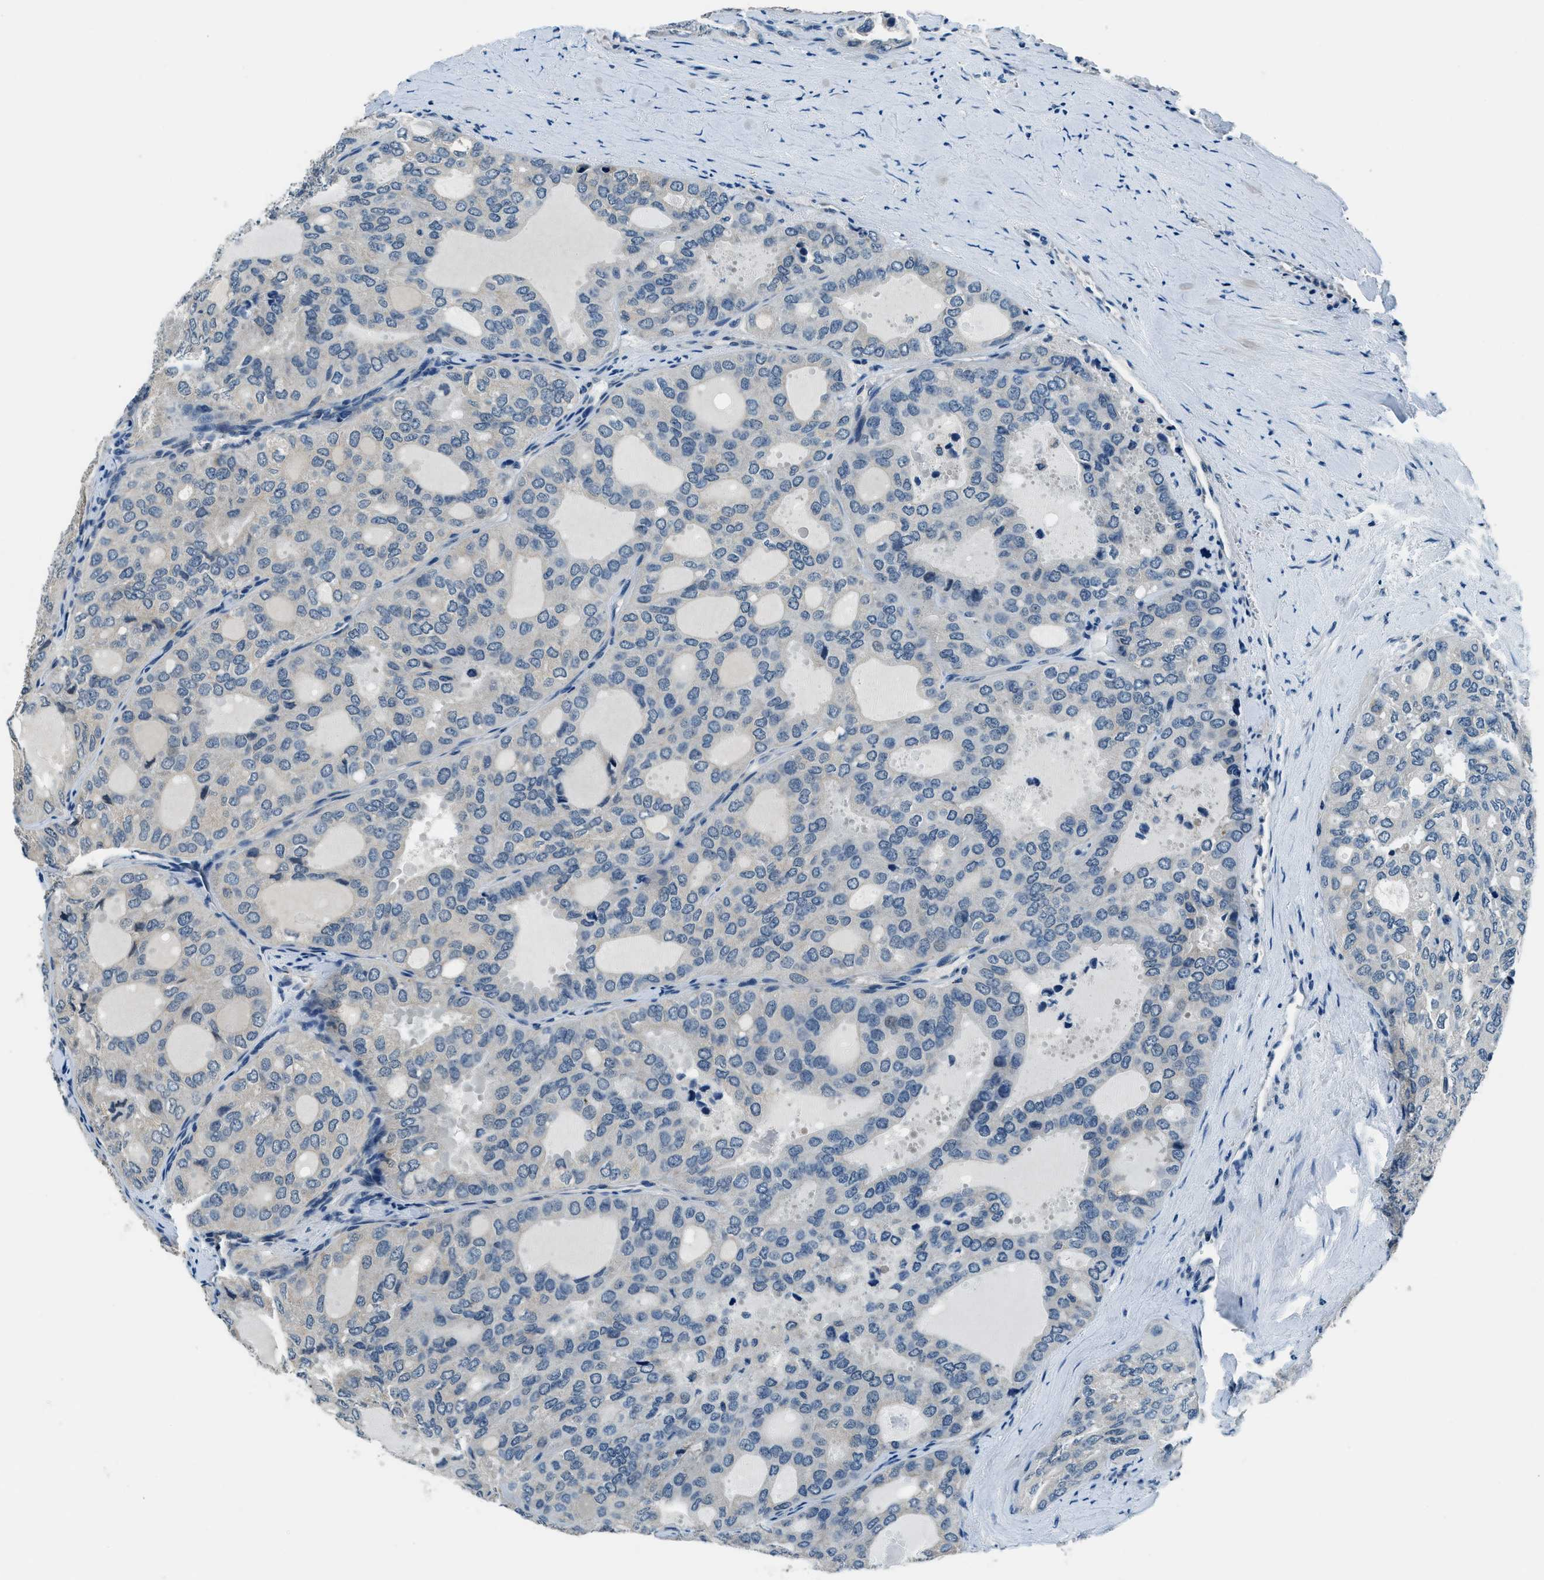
{"staining": {"intensity": "negative", "quantity": "none", "location": "none"}, "tissue": "thyroid cancer", "cell_type": "Tumor cells", "image_type": "cancer", "snomed": [{"axis": "morphology", "description": "Follicular adenoma carcinoma, NOS"}, {"axis": "topography", "description": "Thyroid gland"}], "caption": "Immunohistochemistry histopathology image of human thyroid cancer (follicular adenoma carcinoma) stained for a protein (brown), which displays no positivity in tumor cells.", "gene": "NME8", "patient": {"sex": "male", "age": 75}}